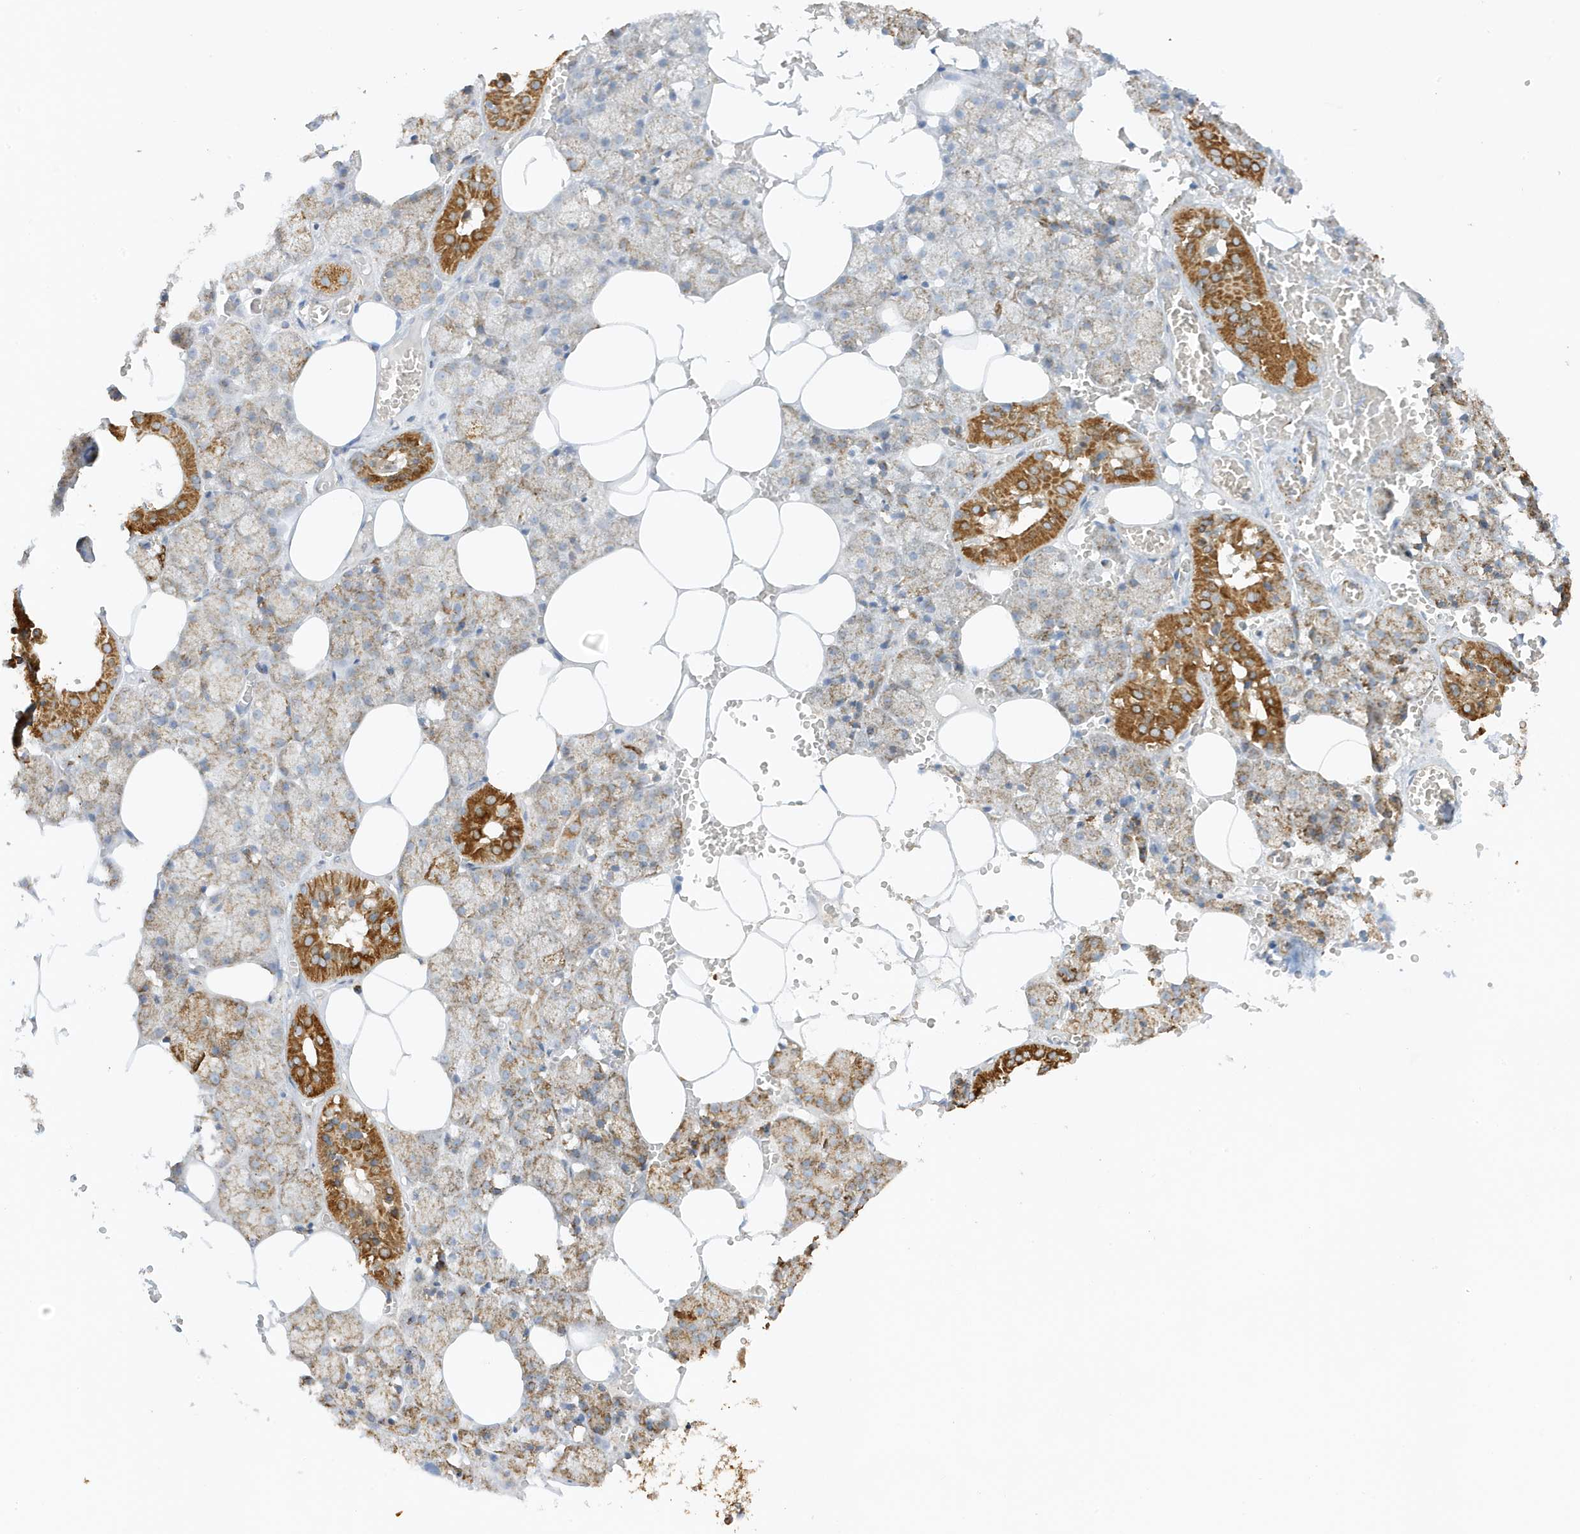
{"staining": {"intensity": "strong", "quantity": ">75%", "location": "cytoplasmic/membranous"}, "tissue": "salivary gland", "cell_type": "Glandular cells", "image_type": "normal", "snomed": [{"axis": "morphology", "description": "Normal tissue, NOS"}, {"axis": "topography", "description": "Salivary gland"}], "caption": "Salivary gland stained for a protein reveals strong cytoplasmic/membranous positivity in glandular cells. The staining is performed using DAB brown chromogen to label protein expression. The nuclei are counter-stained blue using hematoxylin.", "gene": "ATP5ME", "patient": {"sex": "male", "age": 62}}